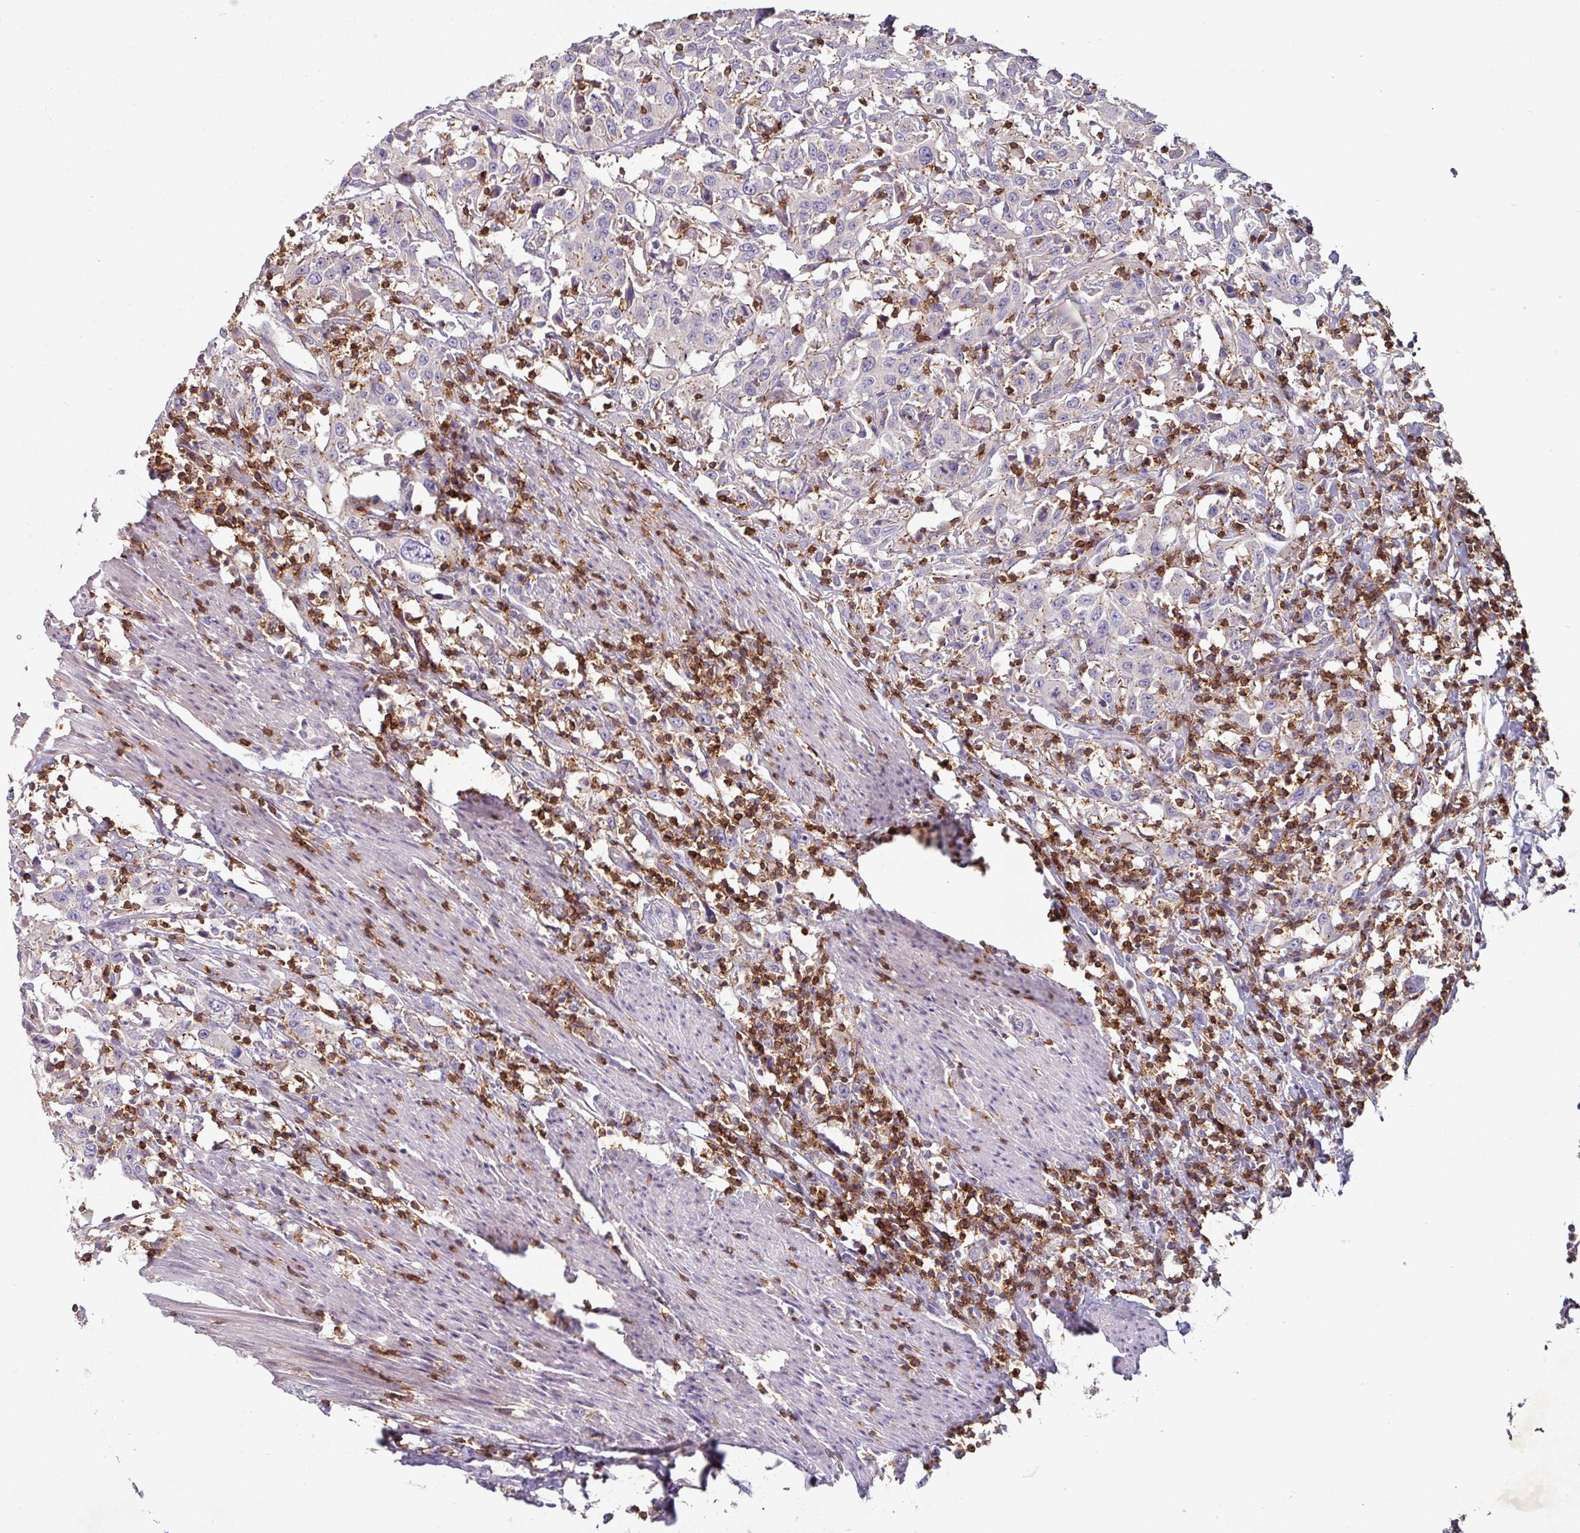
{"staining": {"intensity": "negative", "quantity": "none", "location": "none"}, "tissue": "urothelial cancer", "cell_type": "Tumor cells", "image_type": "cancer", "snomed": [{"axis": "morphology", "description": "Urothelial carcinoma, High grade"}, {"axis": "topography", "description": "Urinary bladder"}], "caption": "Tumor cells are negative for brown protein staining in urothelial cancer.", "gene": "CD3G", "patient": {"sex": "male", "age": 61}}